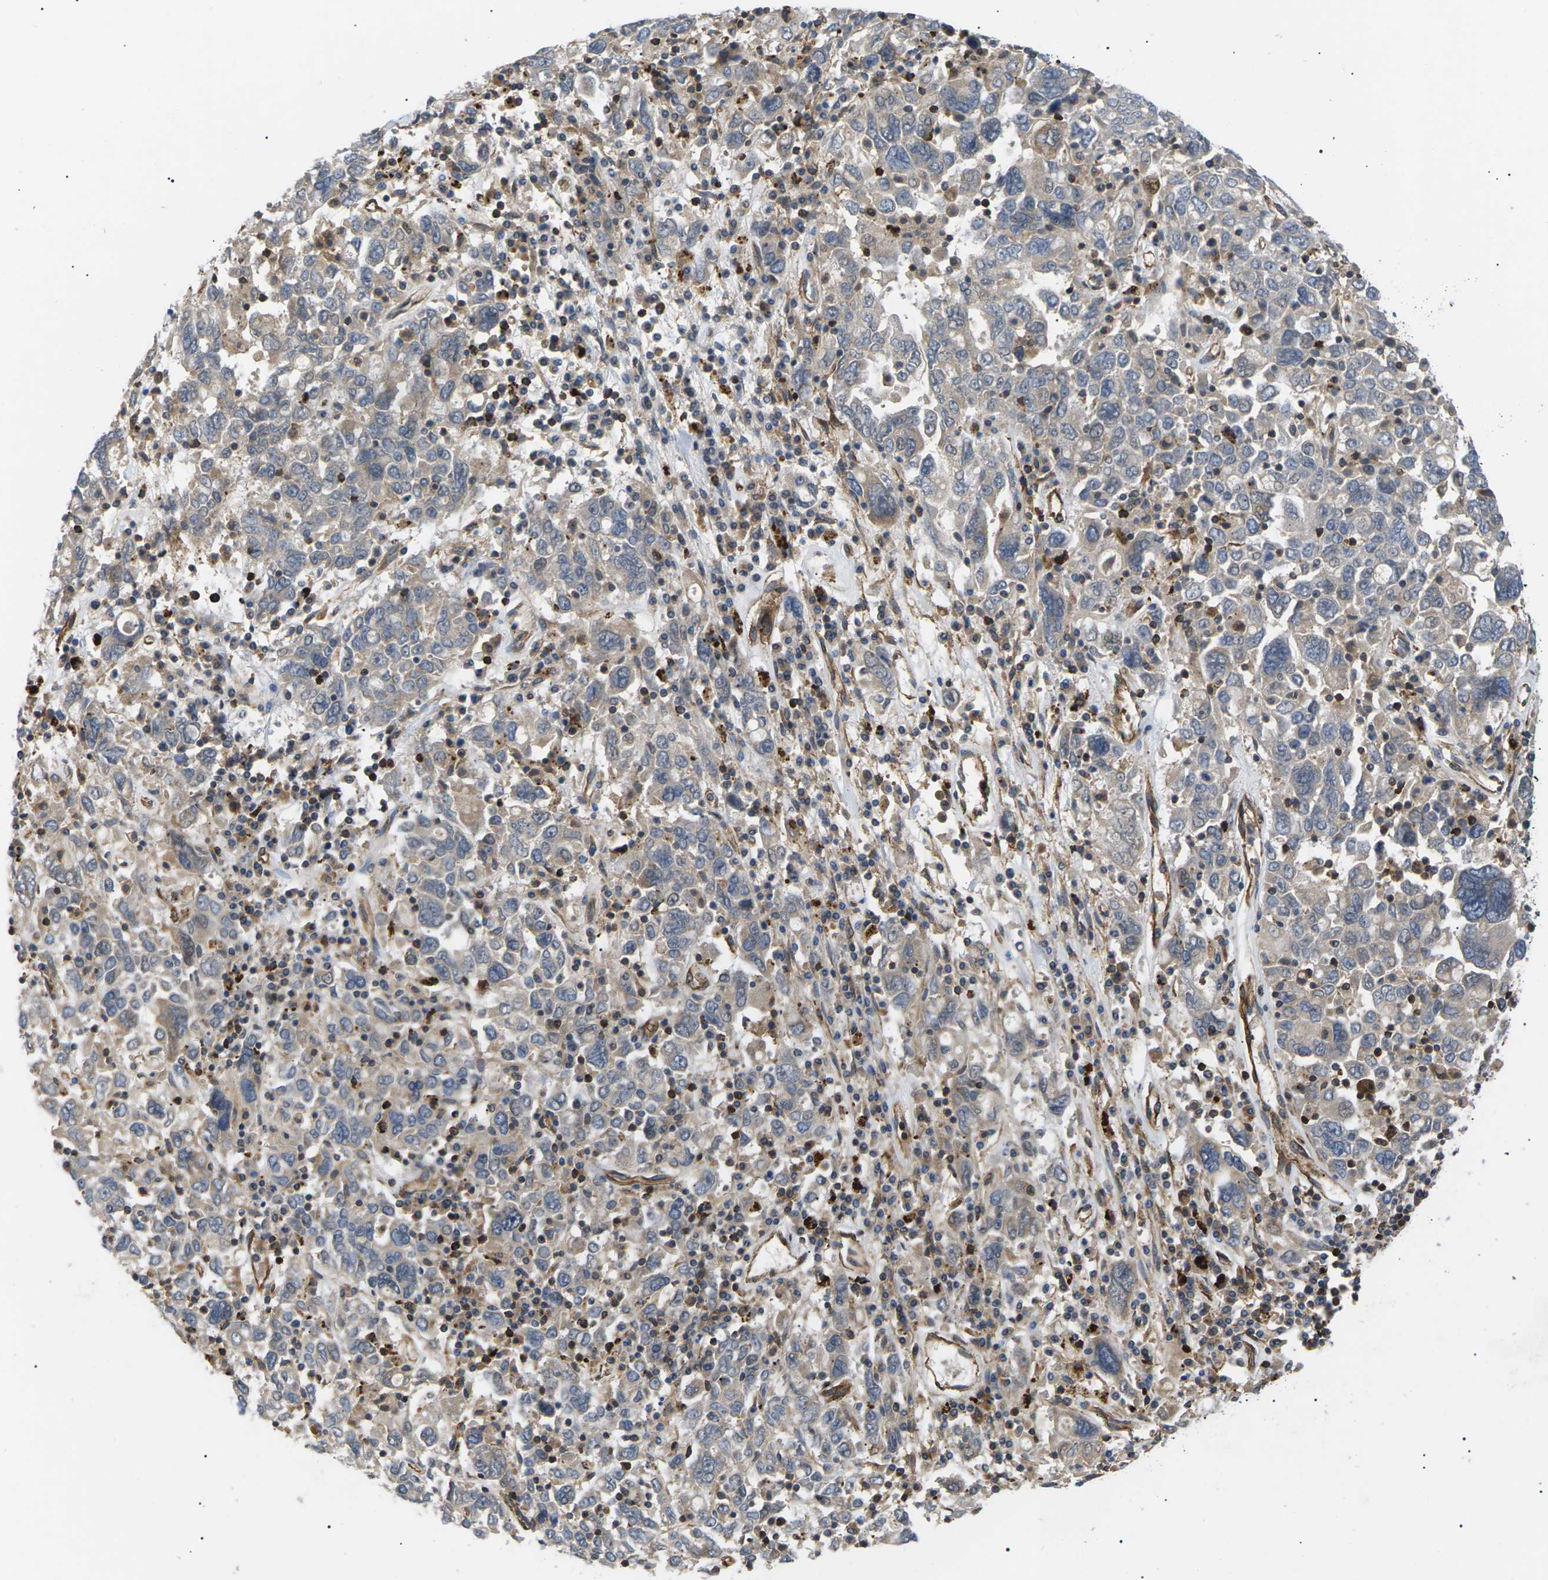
{"staining": {"intensity": "weak", "quantity": "<25%", "location": "cytoplasmic/membranous"}, "tissue": "ovarian cancer", "cell_type": "Tumor cells", "image_type": "cancer", "snomed": [{"axis": "morphology", "description": "Carcinoma, endometroid"}, {"axis": "topography", "description": "Ovary"}], "caption": "Tumor cells are negative for protein expression in human ovarian cancer (endometroid carcinoma).", "gene": "TMTC4", "patient": {"sex": "female", "age": 62}}